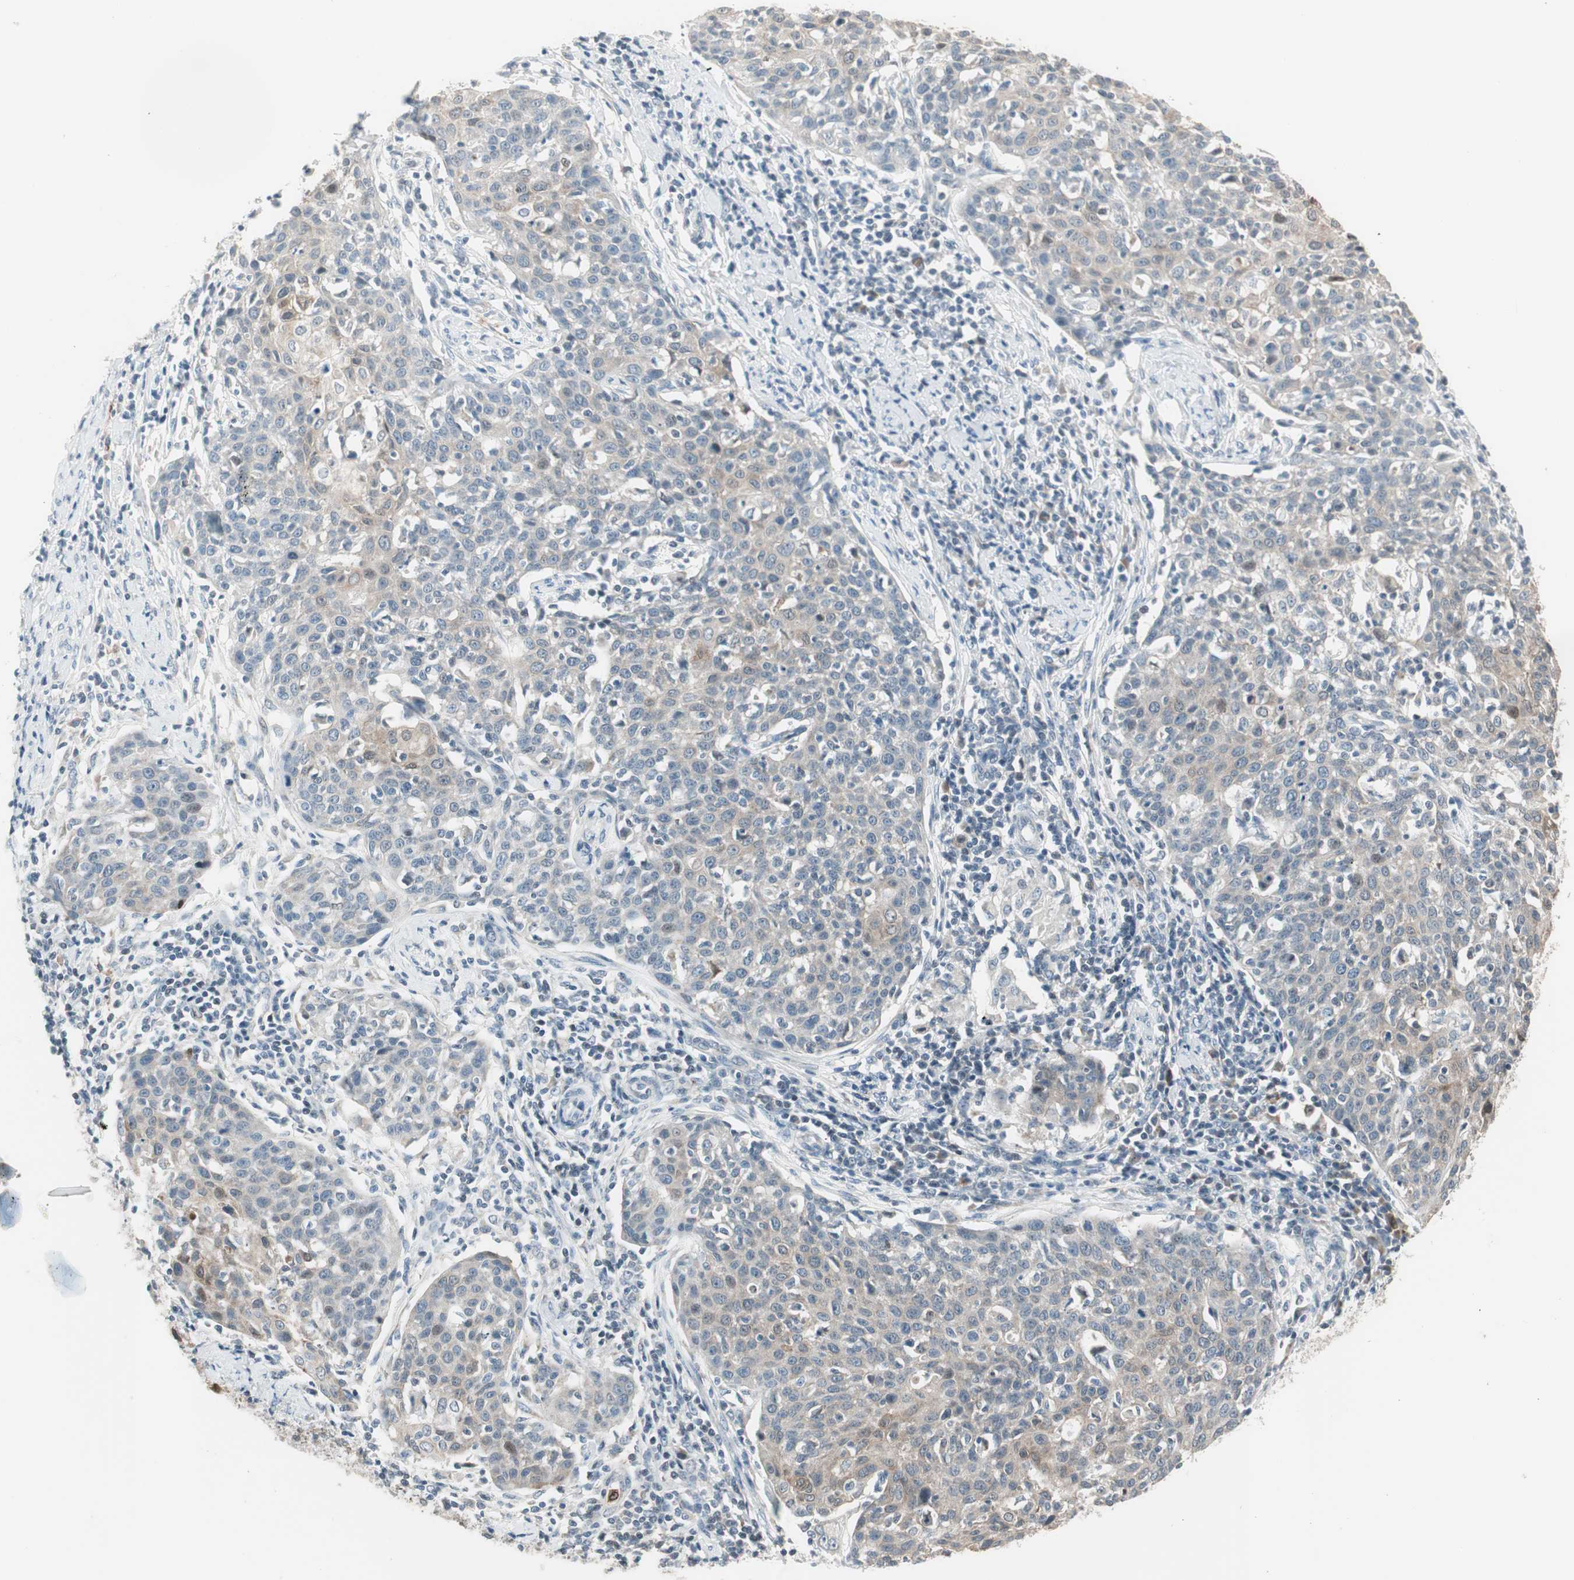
{"staining": {"intensity": "moderate", "quantity": "<25%", "location": "cytoplasmic/membranous,nuclear"}, "tissue": "cervical cancer", "cell_type": "Tumor cells", "image_type": "cancer", "snomed": [{"axis": "morphology", "description": "Squamous cell carcinoma, NOS"}, {"axis": "topography", "description": "Cervix"}], "caption": "Immunohistochemistry micrograph of neoplastic tissue: cervical cancer stained using immunohistochemistry (IHC) reveals low levels of moderate protein expression localized specifically in the cytoplasmic/membranous and nuclear of tumor cells, appearing as a cytoplasmic/membranous and nuclear brown color.", "gene": "PDZK1", "patient": {"sex": "female", "age": 38}}